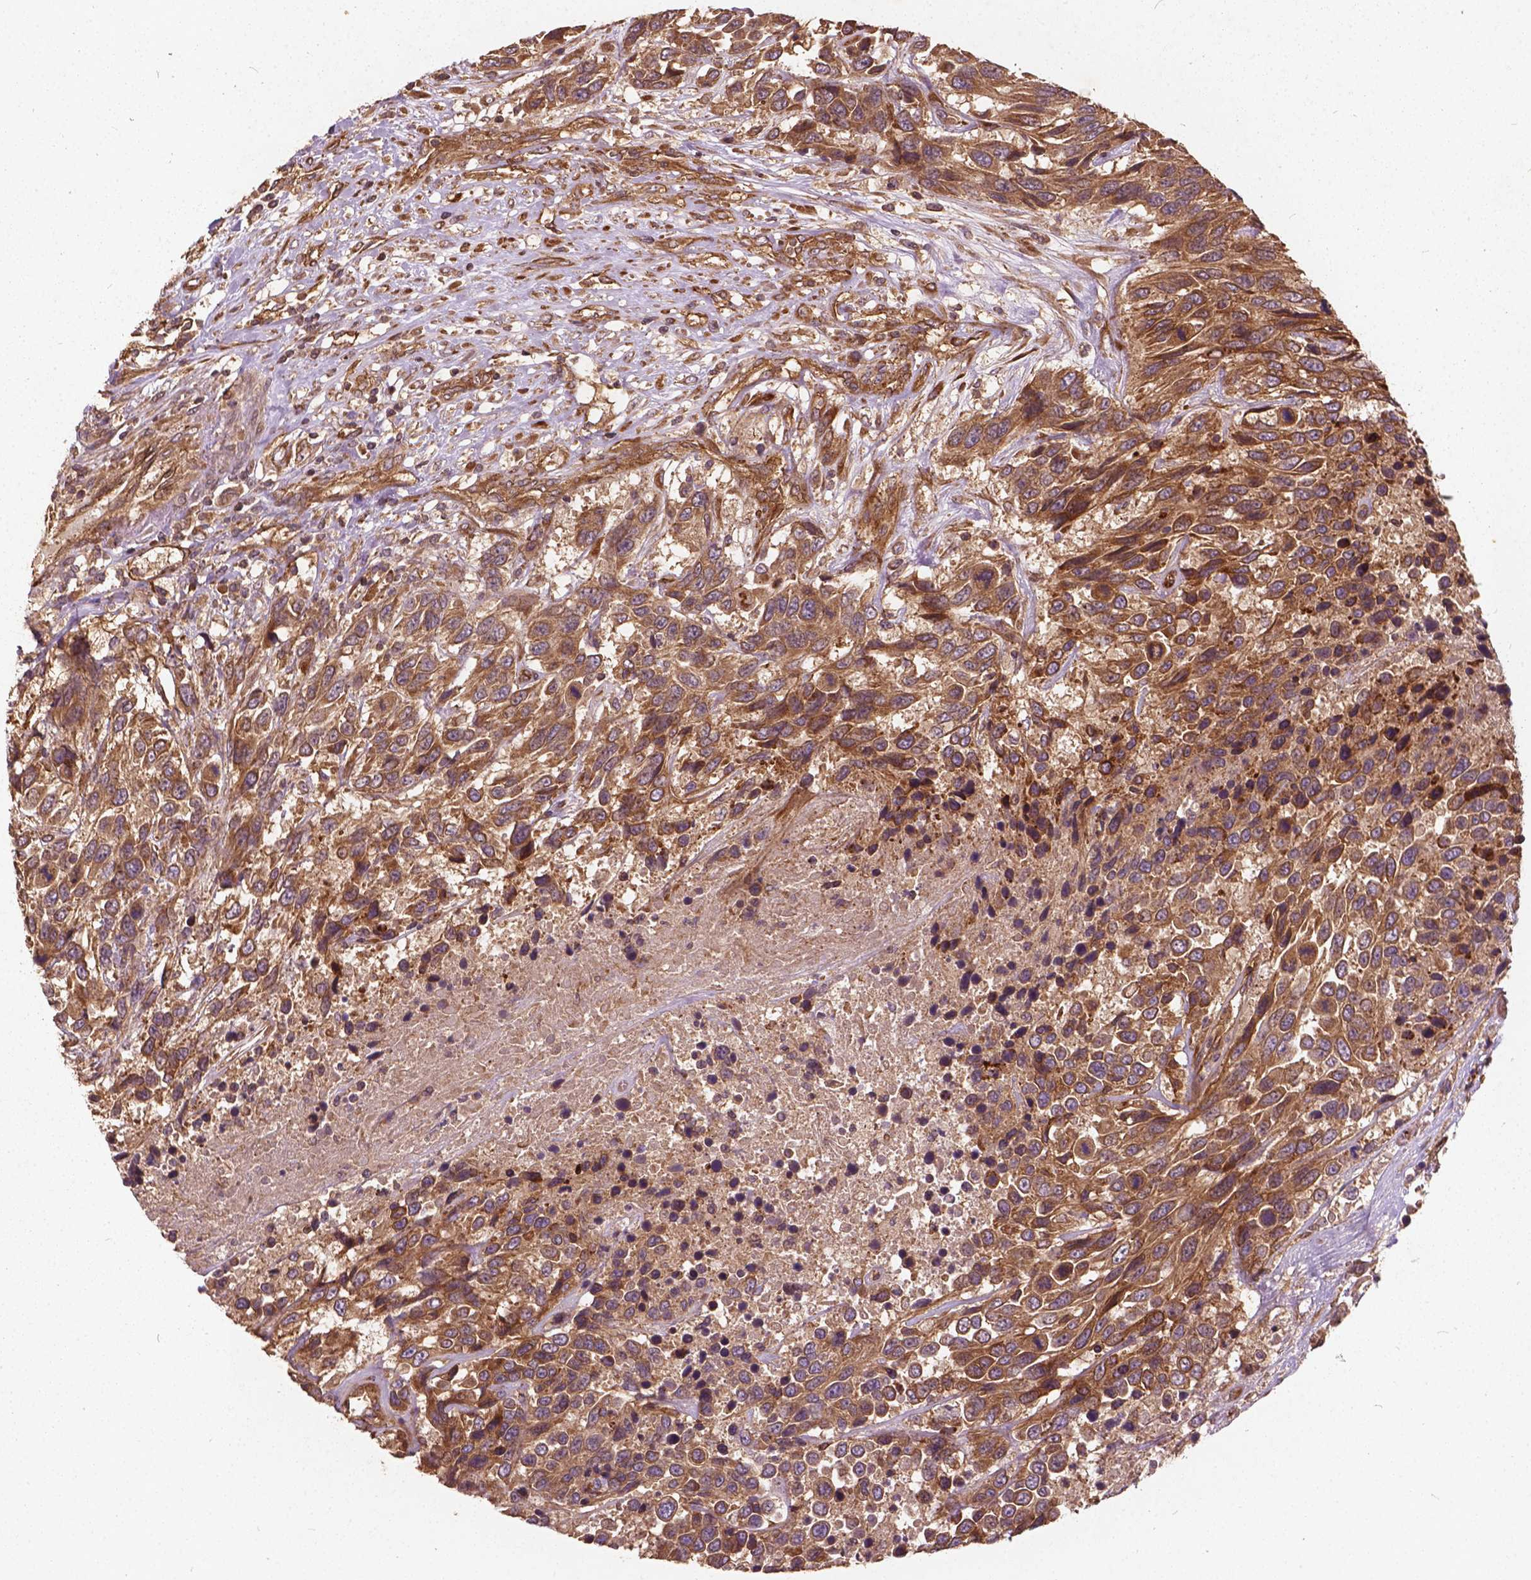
{"staining": {"intensity": "moderate", "quantity": ">75%", "location": "cytoplasmic/membranous"}, "tissue": "urothelial cancer", "cell_type": "Tumor cells", "image_type": "cancer", "snomed": [{"axis": "morphology", "description": "Urothelial carcinoma, High grade"}, {"axis": "topography", "description": "Urinary bladder"}], "caption": "Brown immunohistochemical staining in human urothelial cancer displays moderate cytoplasmic/membranous expression in about >75% of tumor cells. (IHC, brightfield microscopy, high magnification).", "gene": "UBXN2A", "patient": {"sex": "female", "age": 70}}